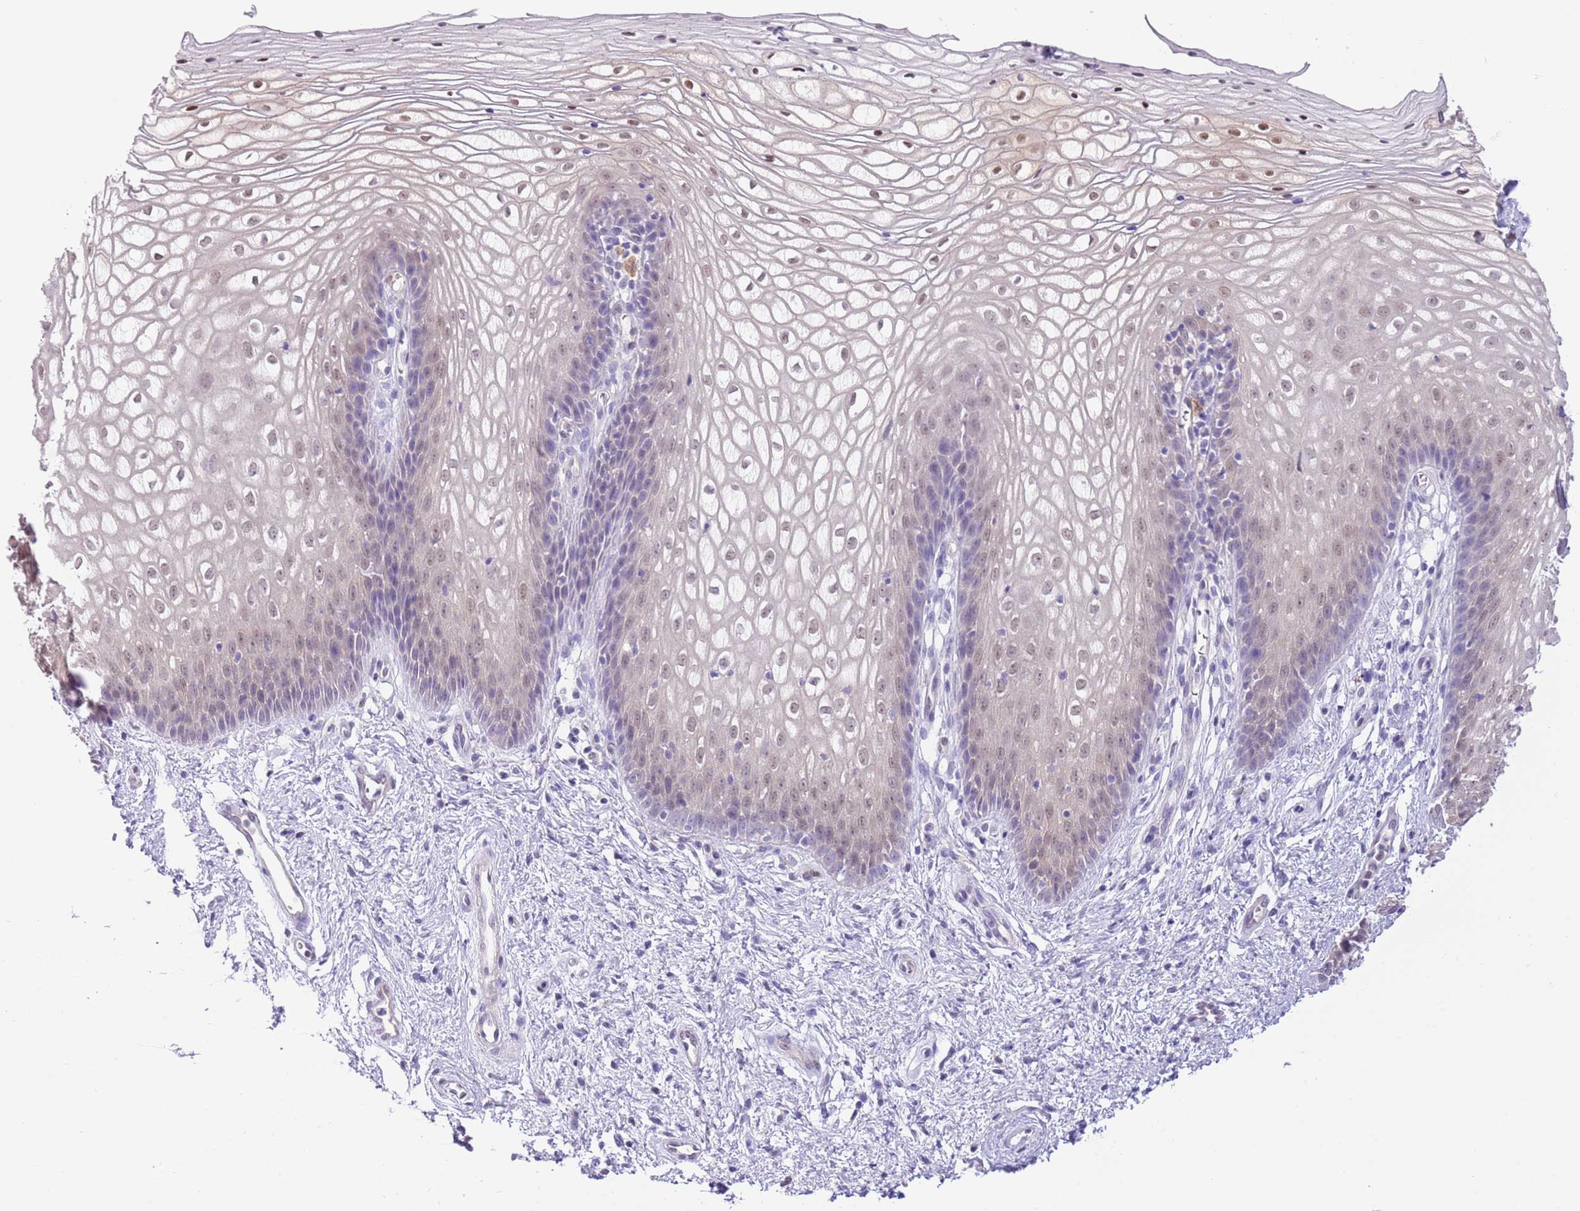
{"staining": {"intensity": "weak", "quantity": "25%-75%", "location": "nuclear"}, "tissue": "vagina", "cell_type": "Squamous epithelial cells", "image_type": "normal", "snomed": [{"axis": "morphology", "description": "Normal tissue, NOS"}, {"axis": "topography", "description": "Vagina"}], "caption": "Immunohistochemistry (IHC) (DAB (3,3'-diaminobenzidine)) staining of benign human vagina exhibits weak nuclear protein positivity in approximately 25%-75% of squamous epithelial cells. (IHC, brightfield microscopy, high magnification).", "gene": "DDI2", "patient": {"sex": "female", "age": 34}}